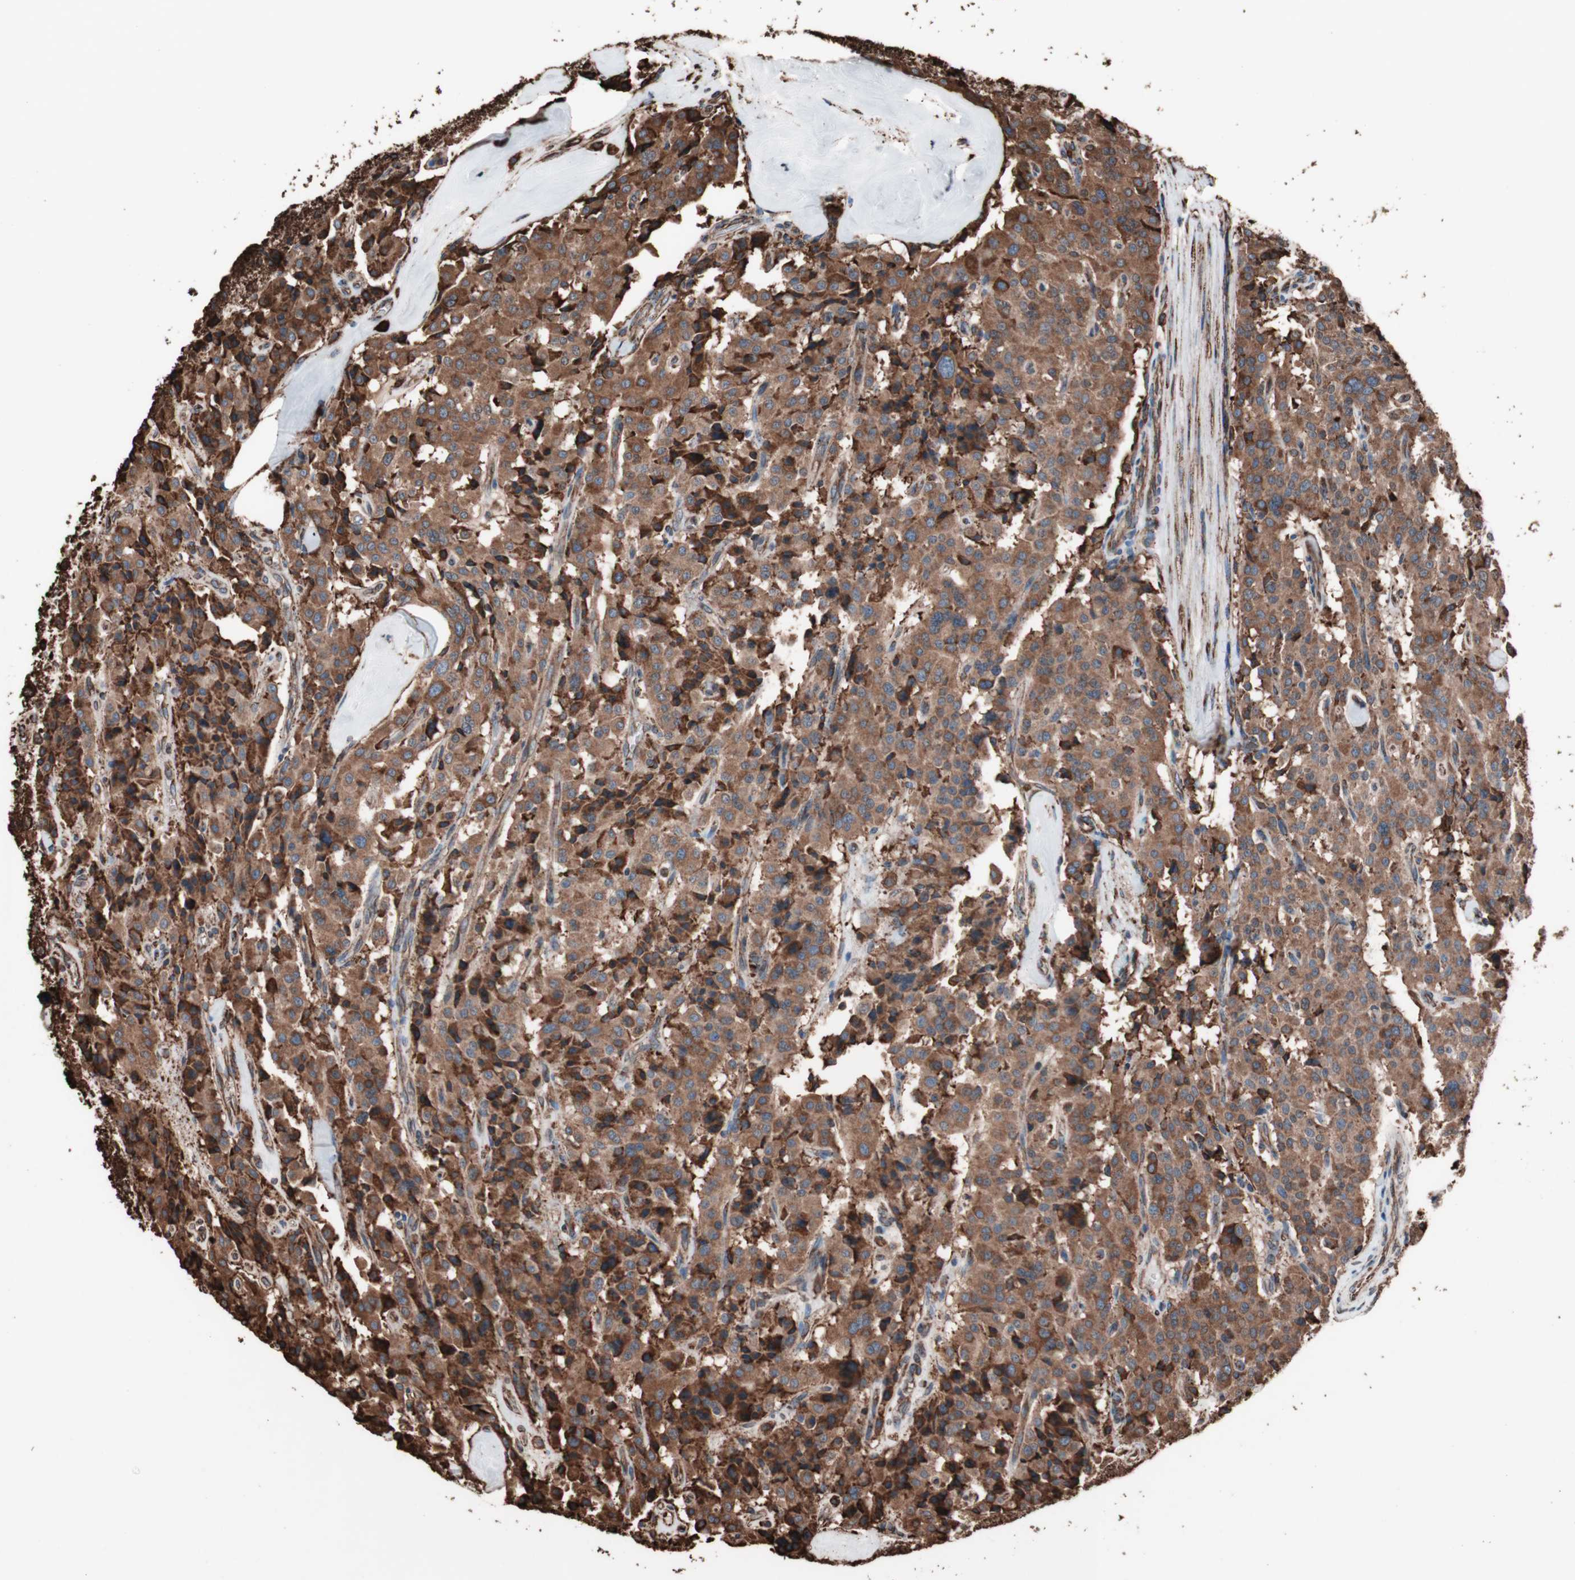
{"staining": {"intensity": "strong", "quantity": ">75%", "location": "cytoplasmic/membranous"}, "tissue": "carcinoid", "cell_type": "Tumor cells", "image_type": "cancer", "snomed": [{"axis": "morphology", "description": "Carcinoid, malignant, NOS"}, {"axis": "topography", "description": "Lung"}], "caption": "An IHC histopathology image of neoplastic tissue is shown. Protein staining in brown shows strong cytoplasmic/membranous positivity in carcinoid (malignant) within tumor cells.", "gene": "HSP90B1", "patient": {"sex": "male", "age": 30}}